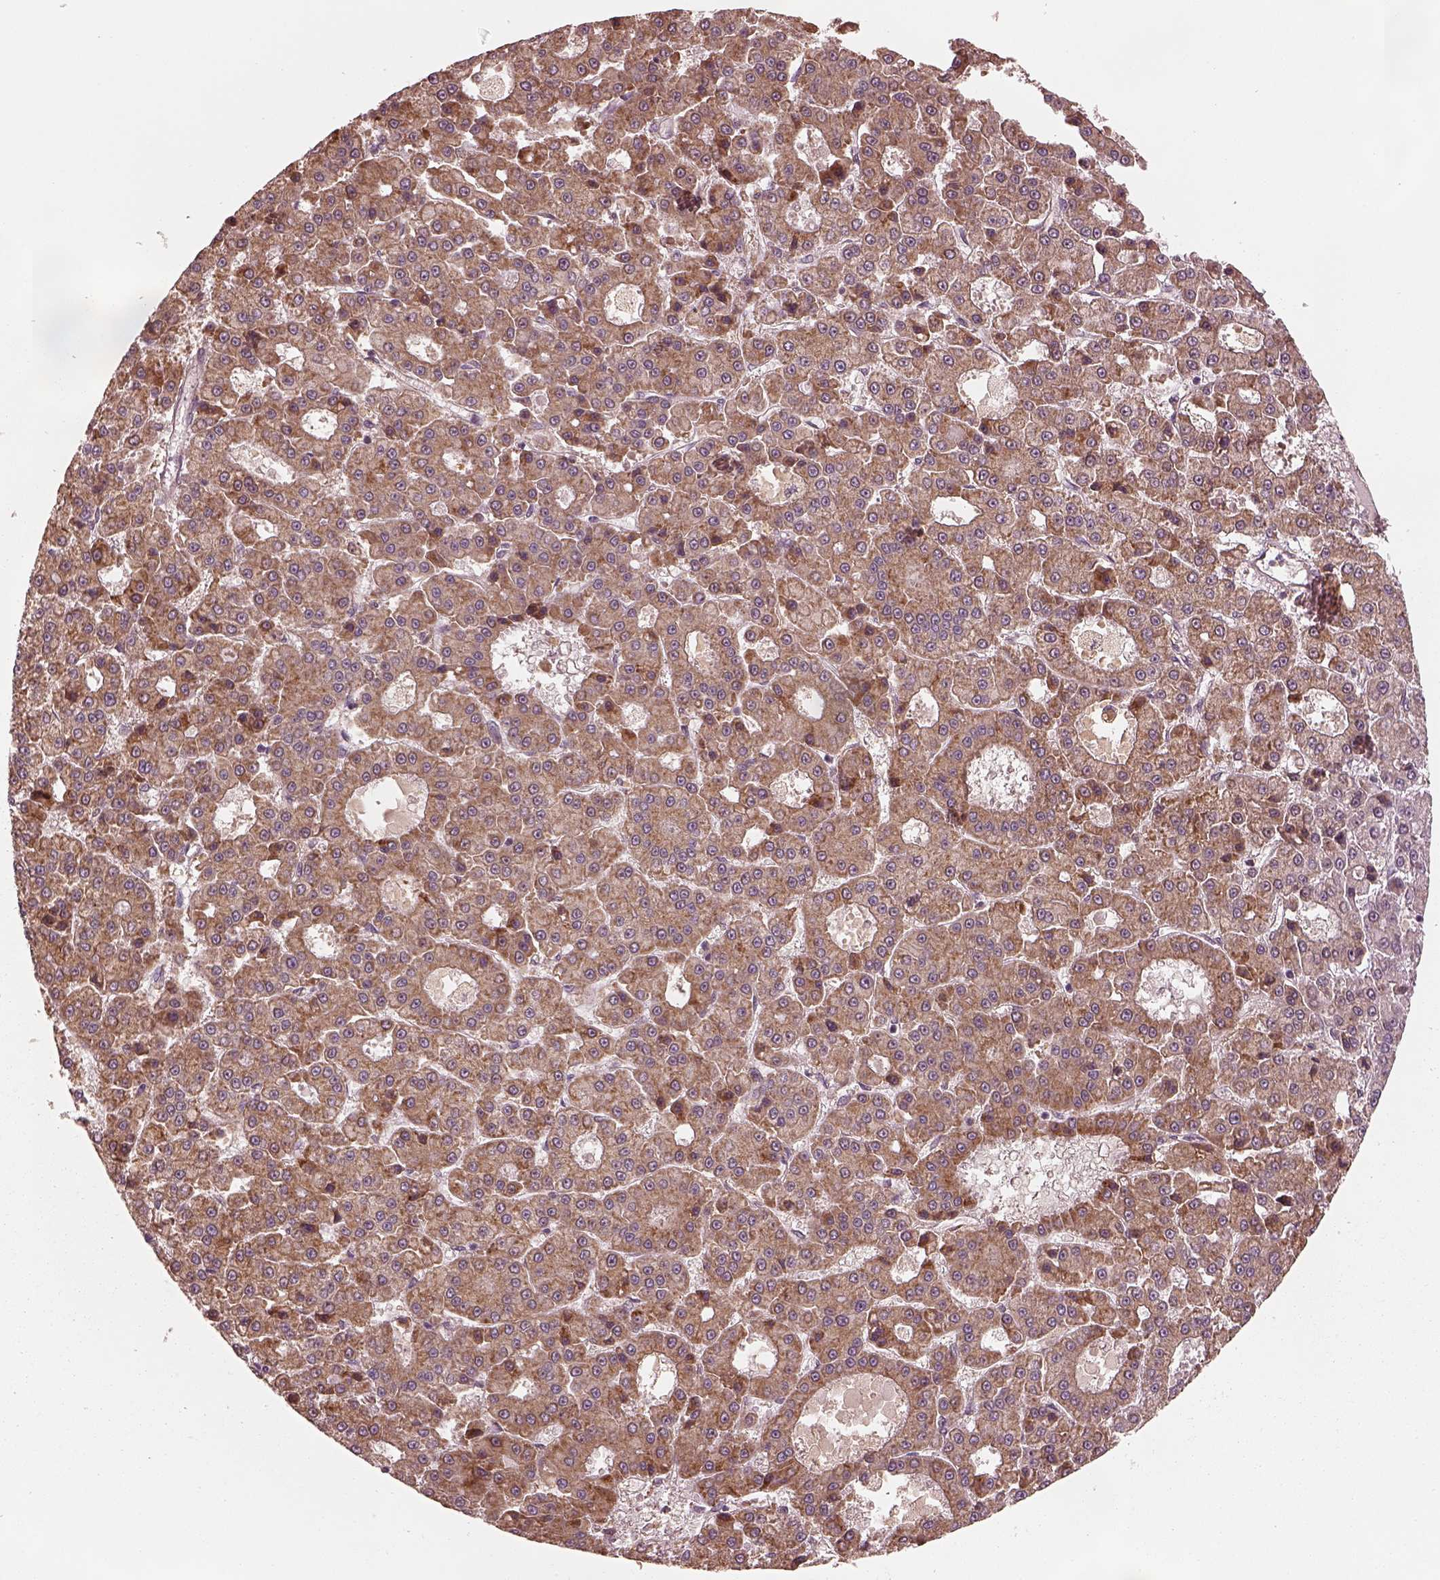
{"staining": {"intensity": "moderate", "quantity": ">75%", "location": "cytoplasmic/membranous"}, "tissue": "liver cancer", "cell_type": "Tumor cells", "image_type": "cancer", "snomed": [{"axis": "morphology", "description": "Carcinoma, Hepatocellular, NOS"}, {"axis": "topography", "description": "Liver"}], "caption": "This is an image of IHC staining of liver cancer, which shows moderate staining in the cytoplasmic/membranous of tumor cells.", "gene": "RPS5", "patient": {"sex": "male", "age": 70}}